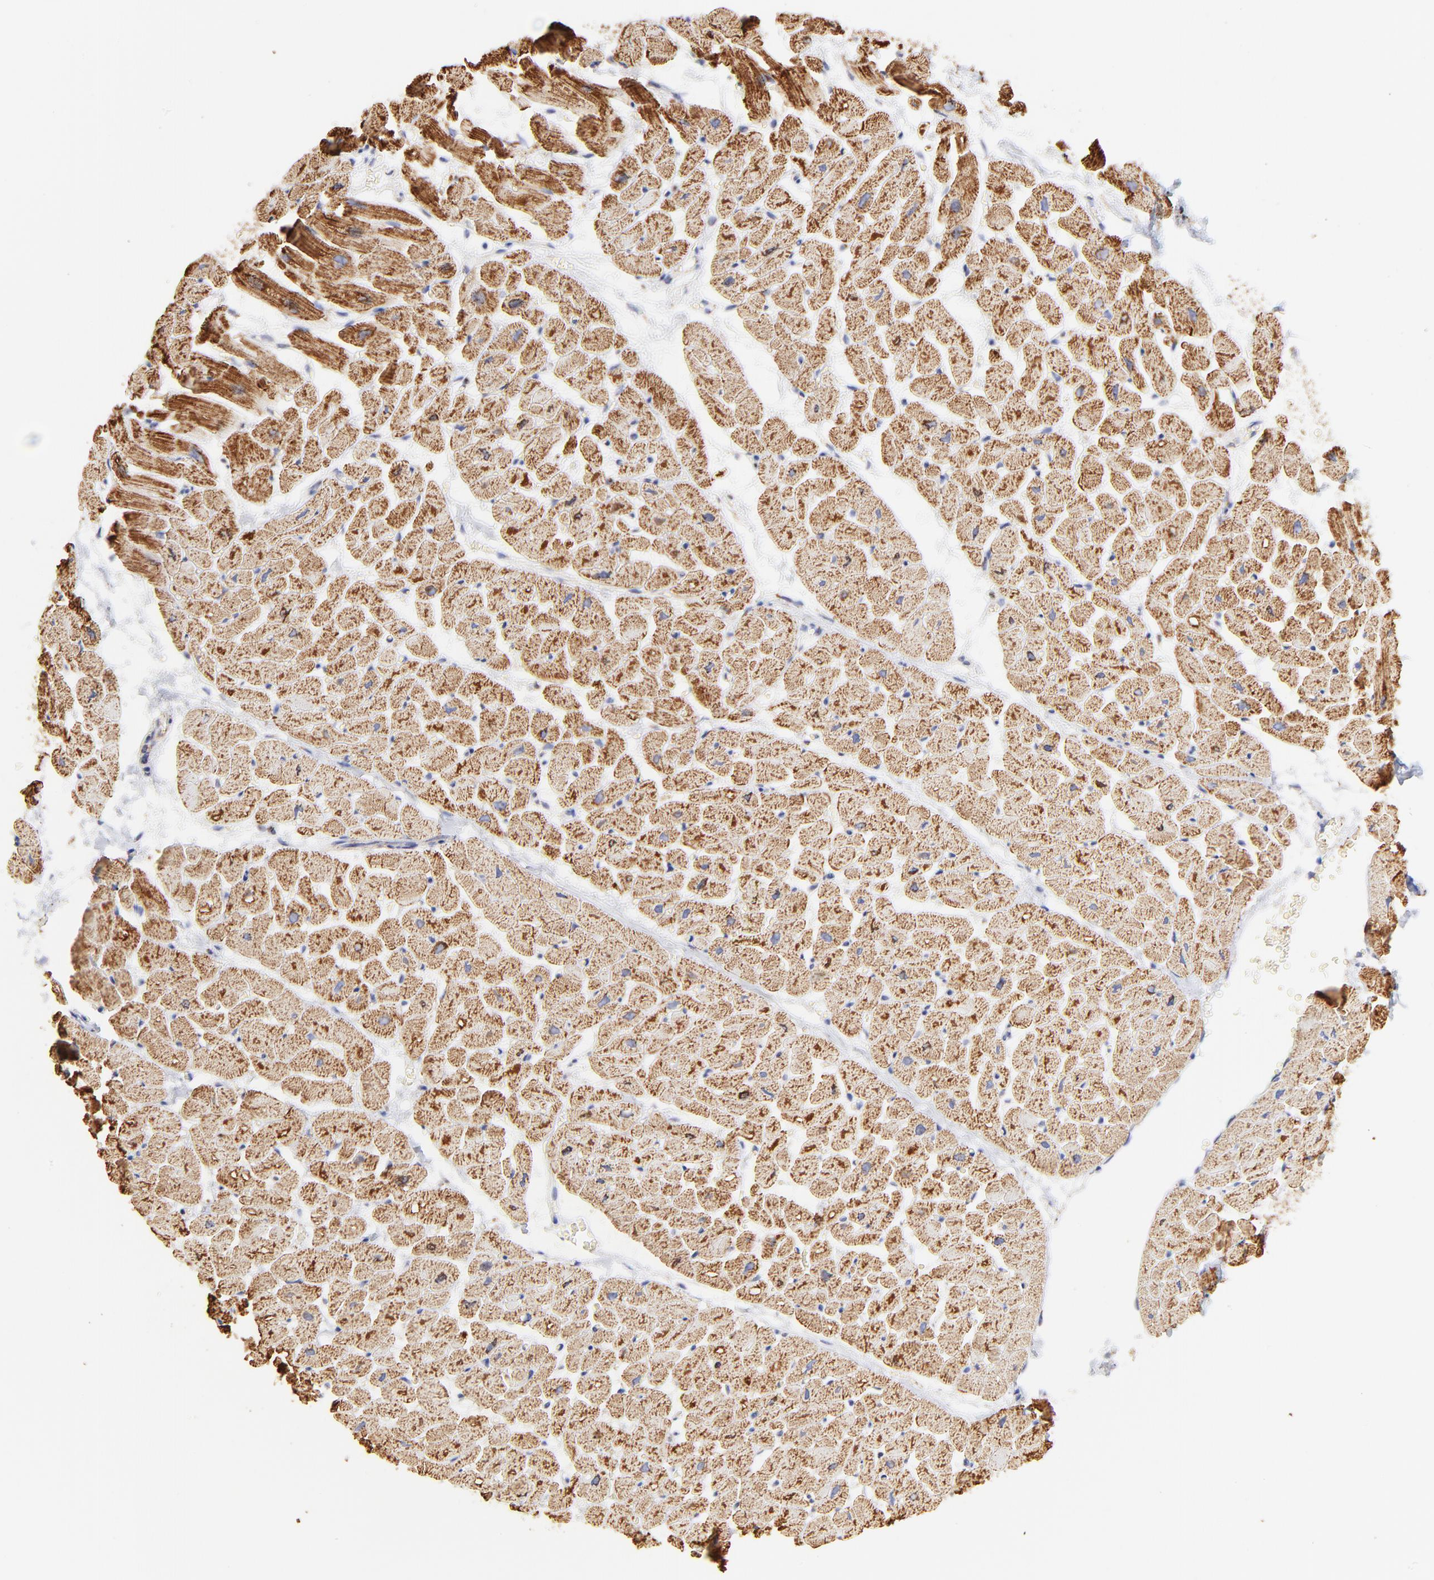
{"staining": {"intensity": "strong", "quantity": ">75%", "location": "cytoplasmic/membranous"}, "tissue": "heart muscle", "cell_type": "Cardiomyocytes", "image_type": "normal", "snomed": [{"axis": "morphology", "description": "Normal tissue, NOS"}, {"axis": "topography", "description": "Heart"}], "caption": "Immunohistochemistry (IHC) photomicrograph of unremarkable human heart muscle stained for a protein (brown), which demonstrates high levels of strong cytoplasmic/membranous expression in approximately >75% of cardiomyocytes.", "gene": "COX4I1", "patient": {"sex": "male", "age": 45}}